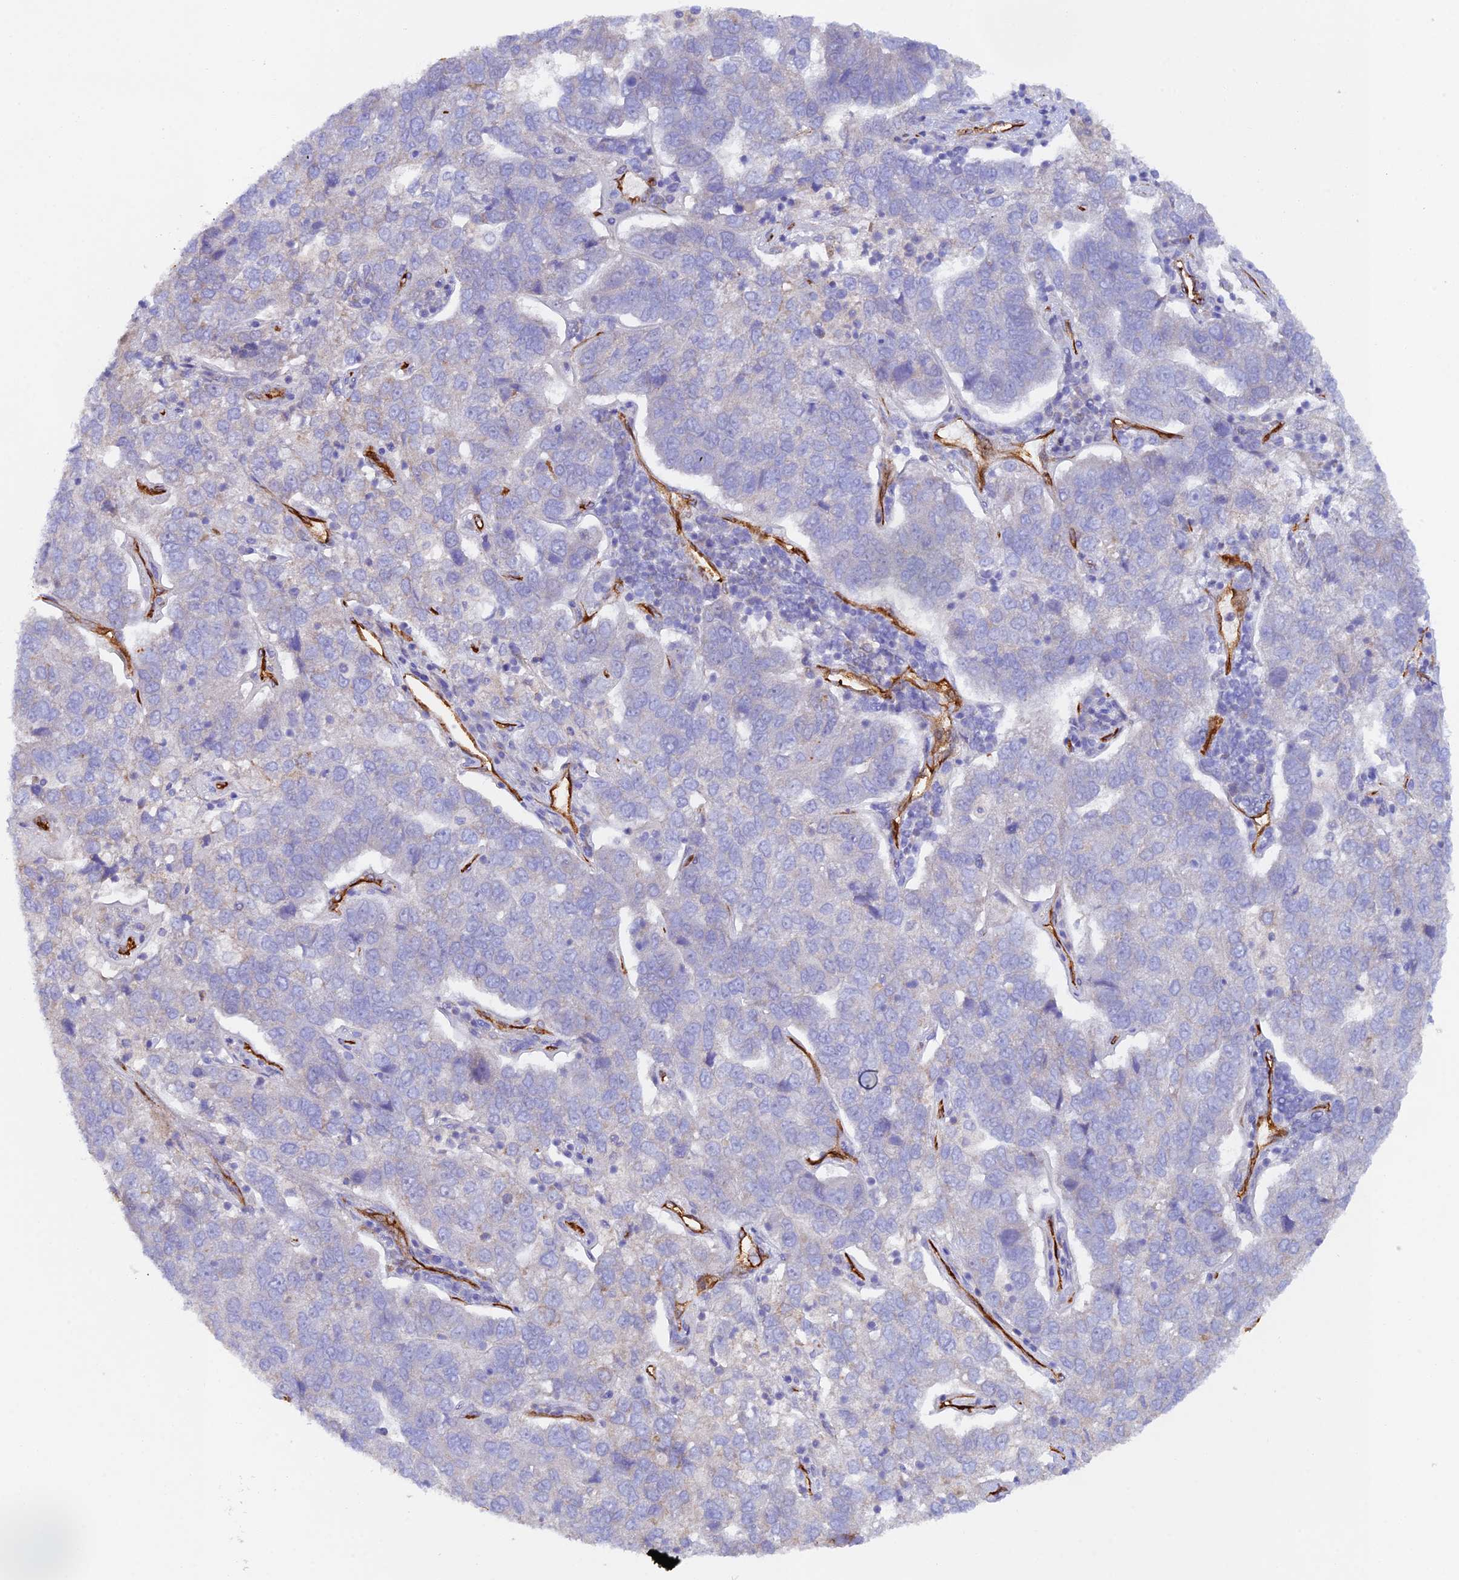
{"staining": {"intensity": "negative", "quantity": "none", "location": "none"}, "tissue": "pancreatic cancer", "cell_type": "Tumor cells", "image_type": "cancer", "snomed": [{"axis": "morphology", "description": "Adenocarcinoma, NOS"}, {"axis": "topography", "description": "Pancreas"}], "caption": "A high-resolution histopathology image shows immunohistochemistry (IHC) staining of pancreatic cancer, which reveals no significant positivity in tumor cells.", "gene": "MYO9A", "patient": {"sex": "female", "age": 61}}